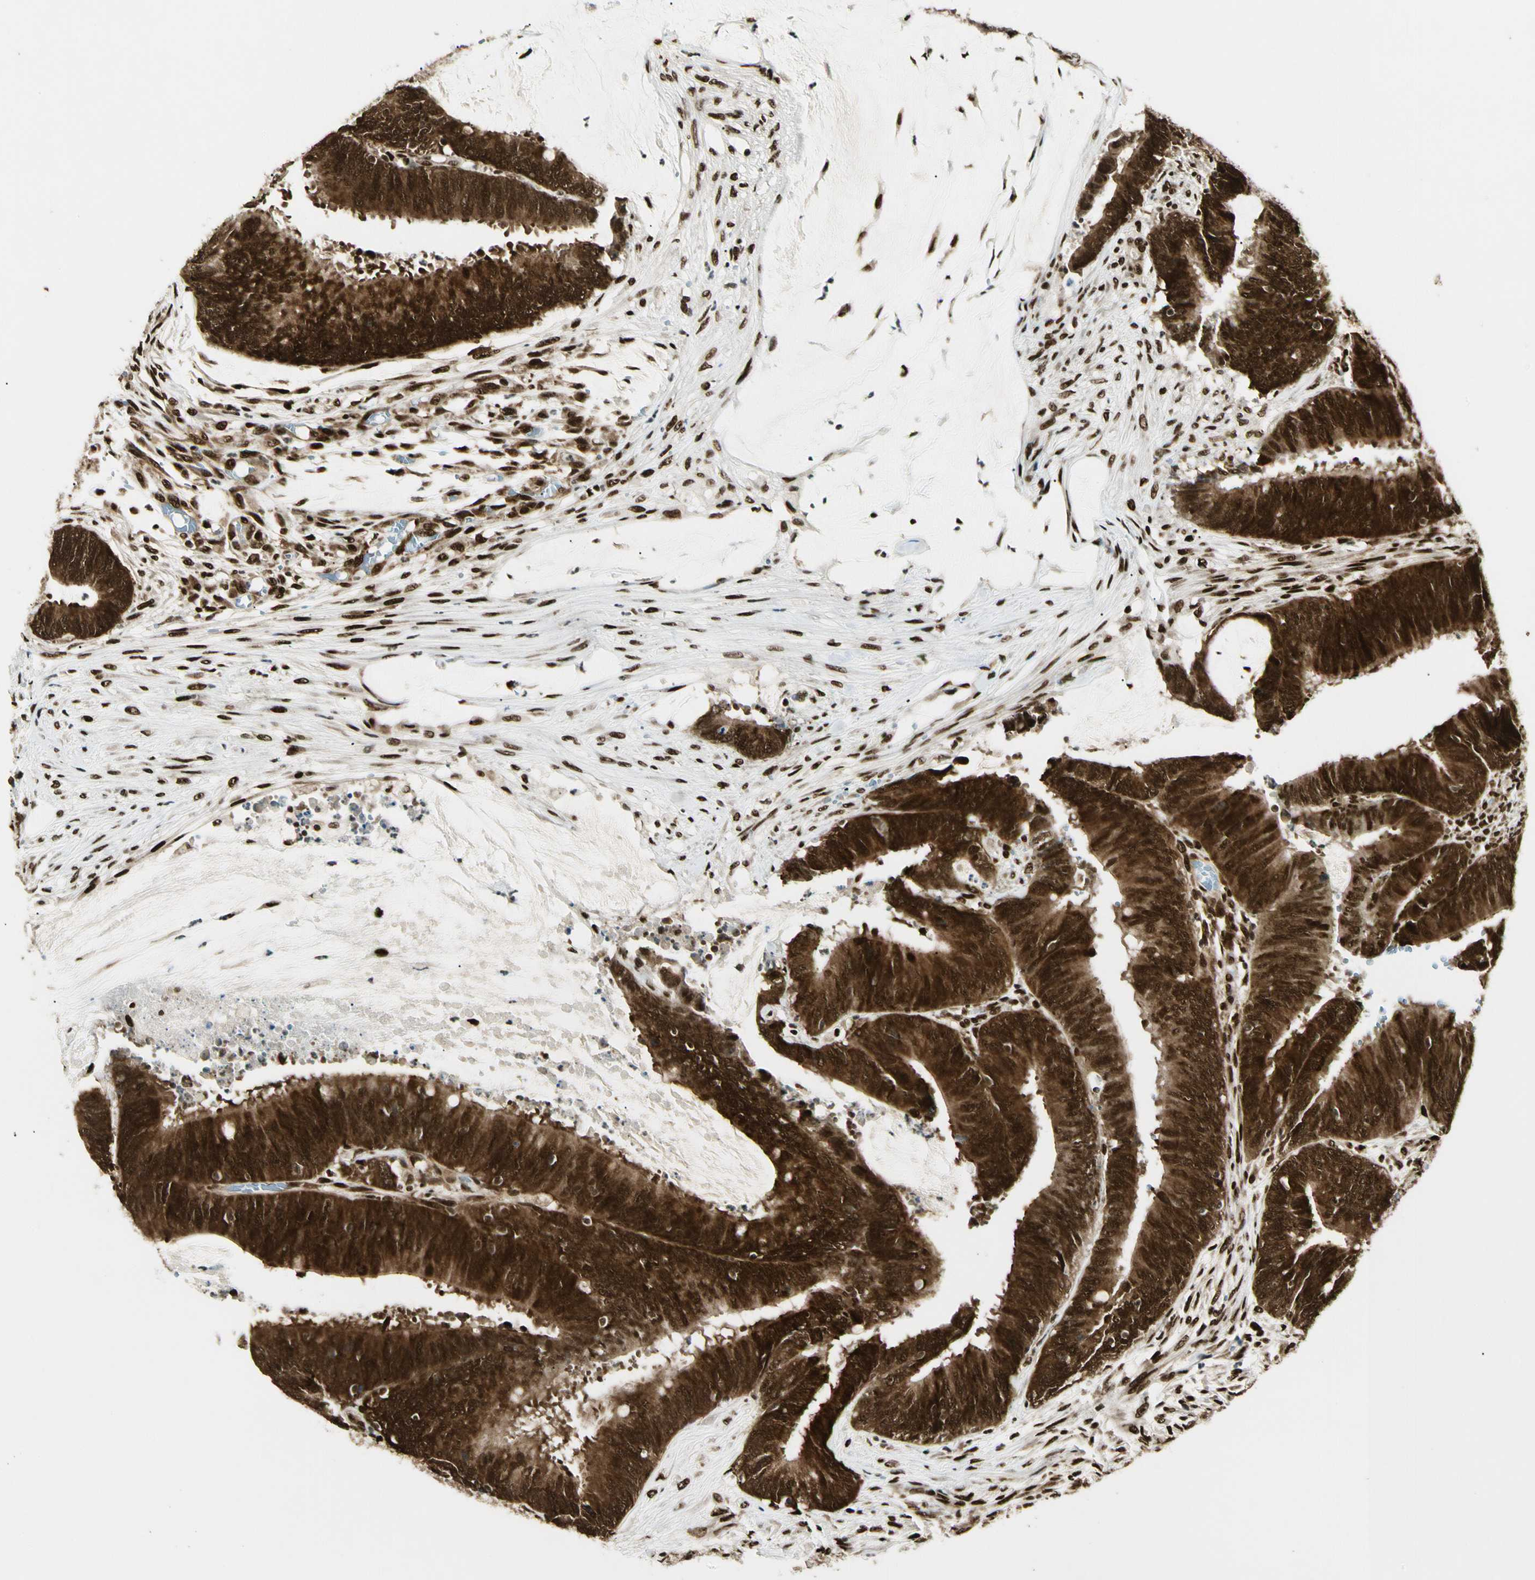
{"staining": {"intensity": "strong", "quantity": ">75%", "location": "cytoplasmic/membranous,nuclear"}, "tissue": "colorectal cancer", "cell_type": "Tumor cells", "image_type": "cancer", "snomed": [{"axis": "morphology", "description": "Adenocarcinoma, NOS"}, {"axis": "topography", "description": "Rectum"}], "caption": "About >75% of tumor cells in adenocarcinoma (colorectal) show strong cytoplasmic/membranous and nuclear protein expression as visualized by brown immunohistochemical staining.", "gene": "FUS", "patient": {"sex": "female", "age": 66}}